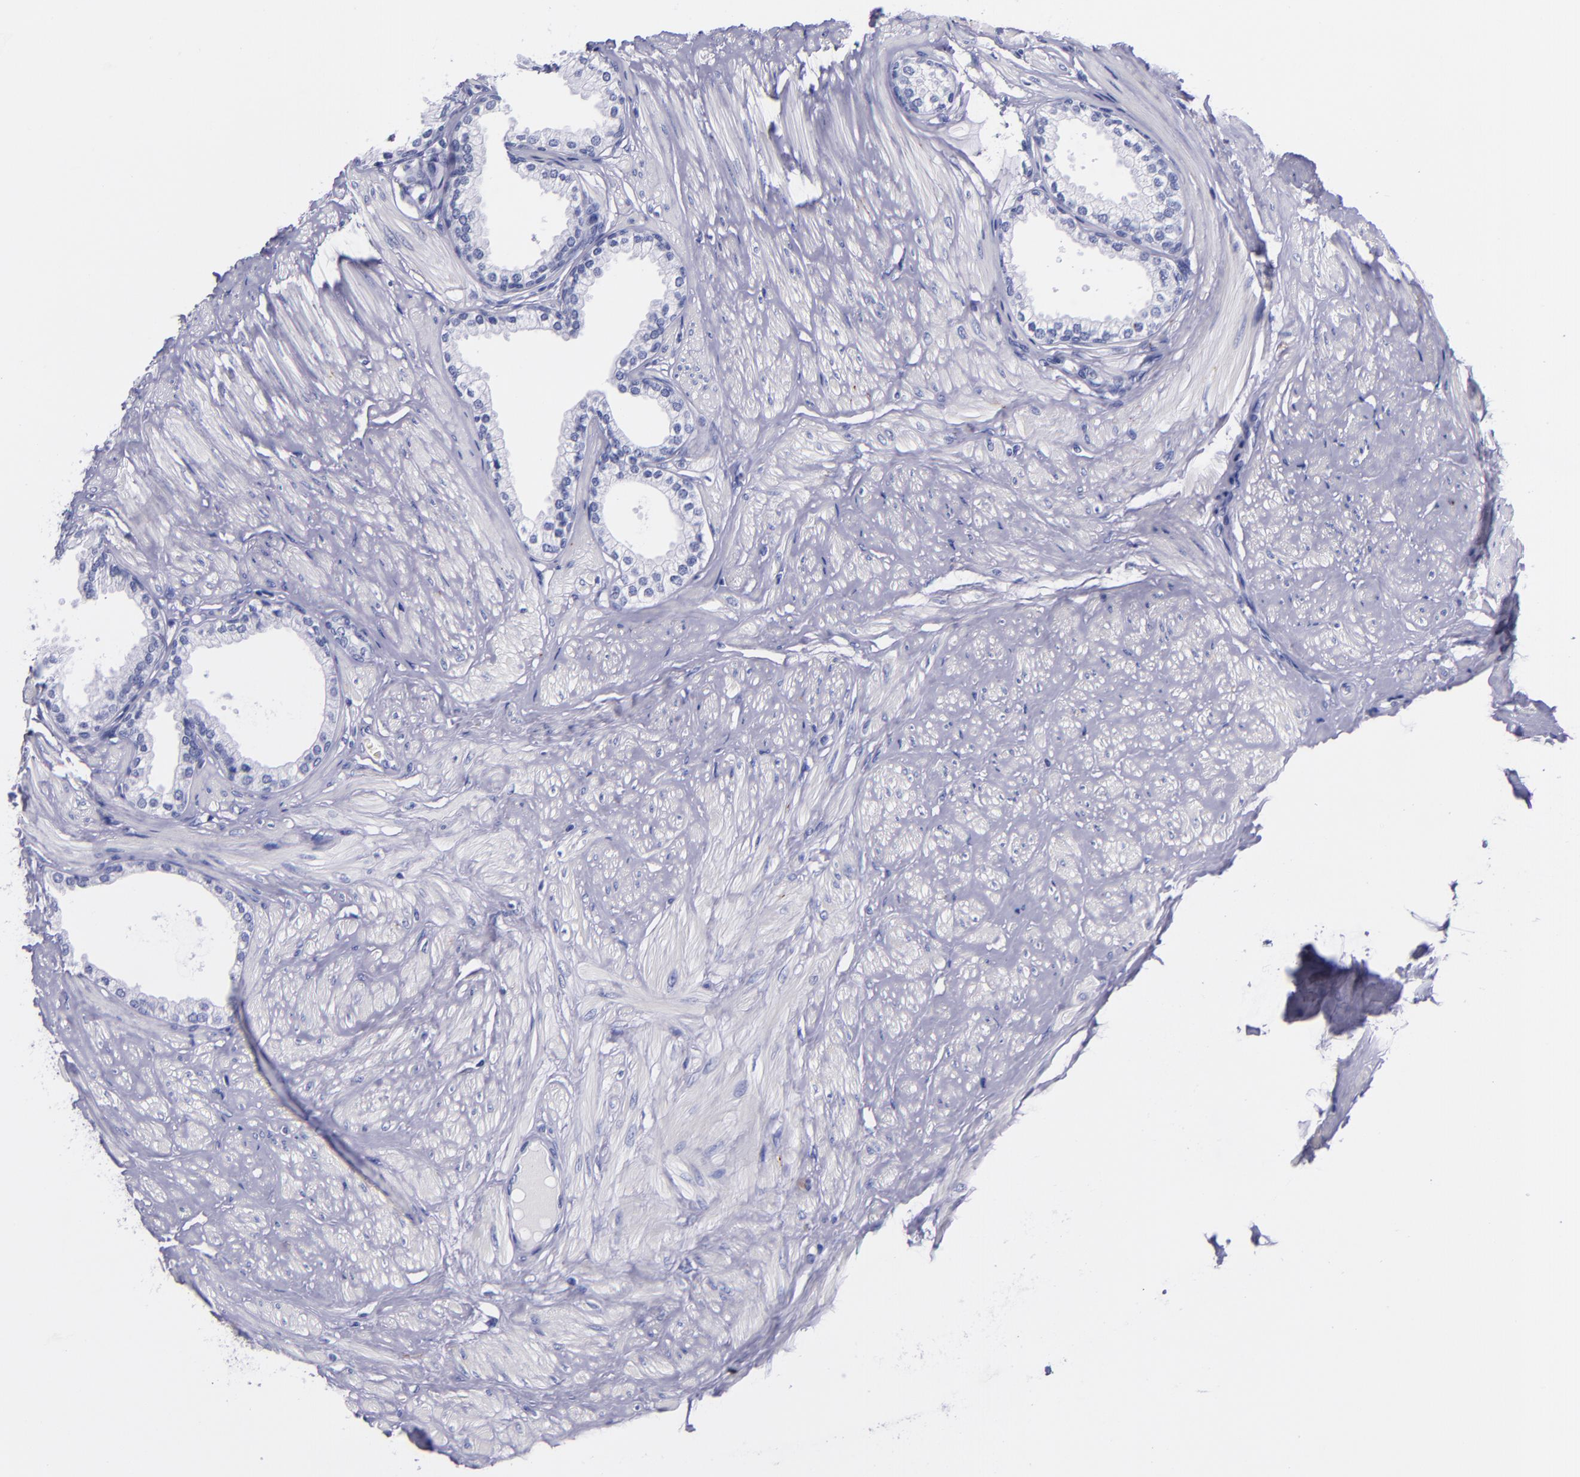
{"staining": {"intensity": "negative", "quantity": "none", "location": "none"}, "tissue": "prostate", "cell_type": "Glandular cells", "image_type": "normal", "snomed": [{"axis": "morphology", "description": "Normal tissue, NOS"}, {"axis": "topography", "description": "Prostate"}], "caption": "Immunohistochemistry of unremarkable prostate demonstrates no staining in glandular cells.", "gene": "SV2A", "patient": {"sex": "male", "age": 64}}